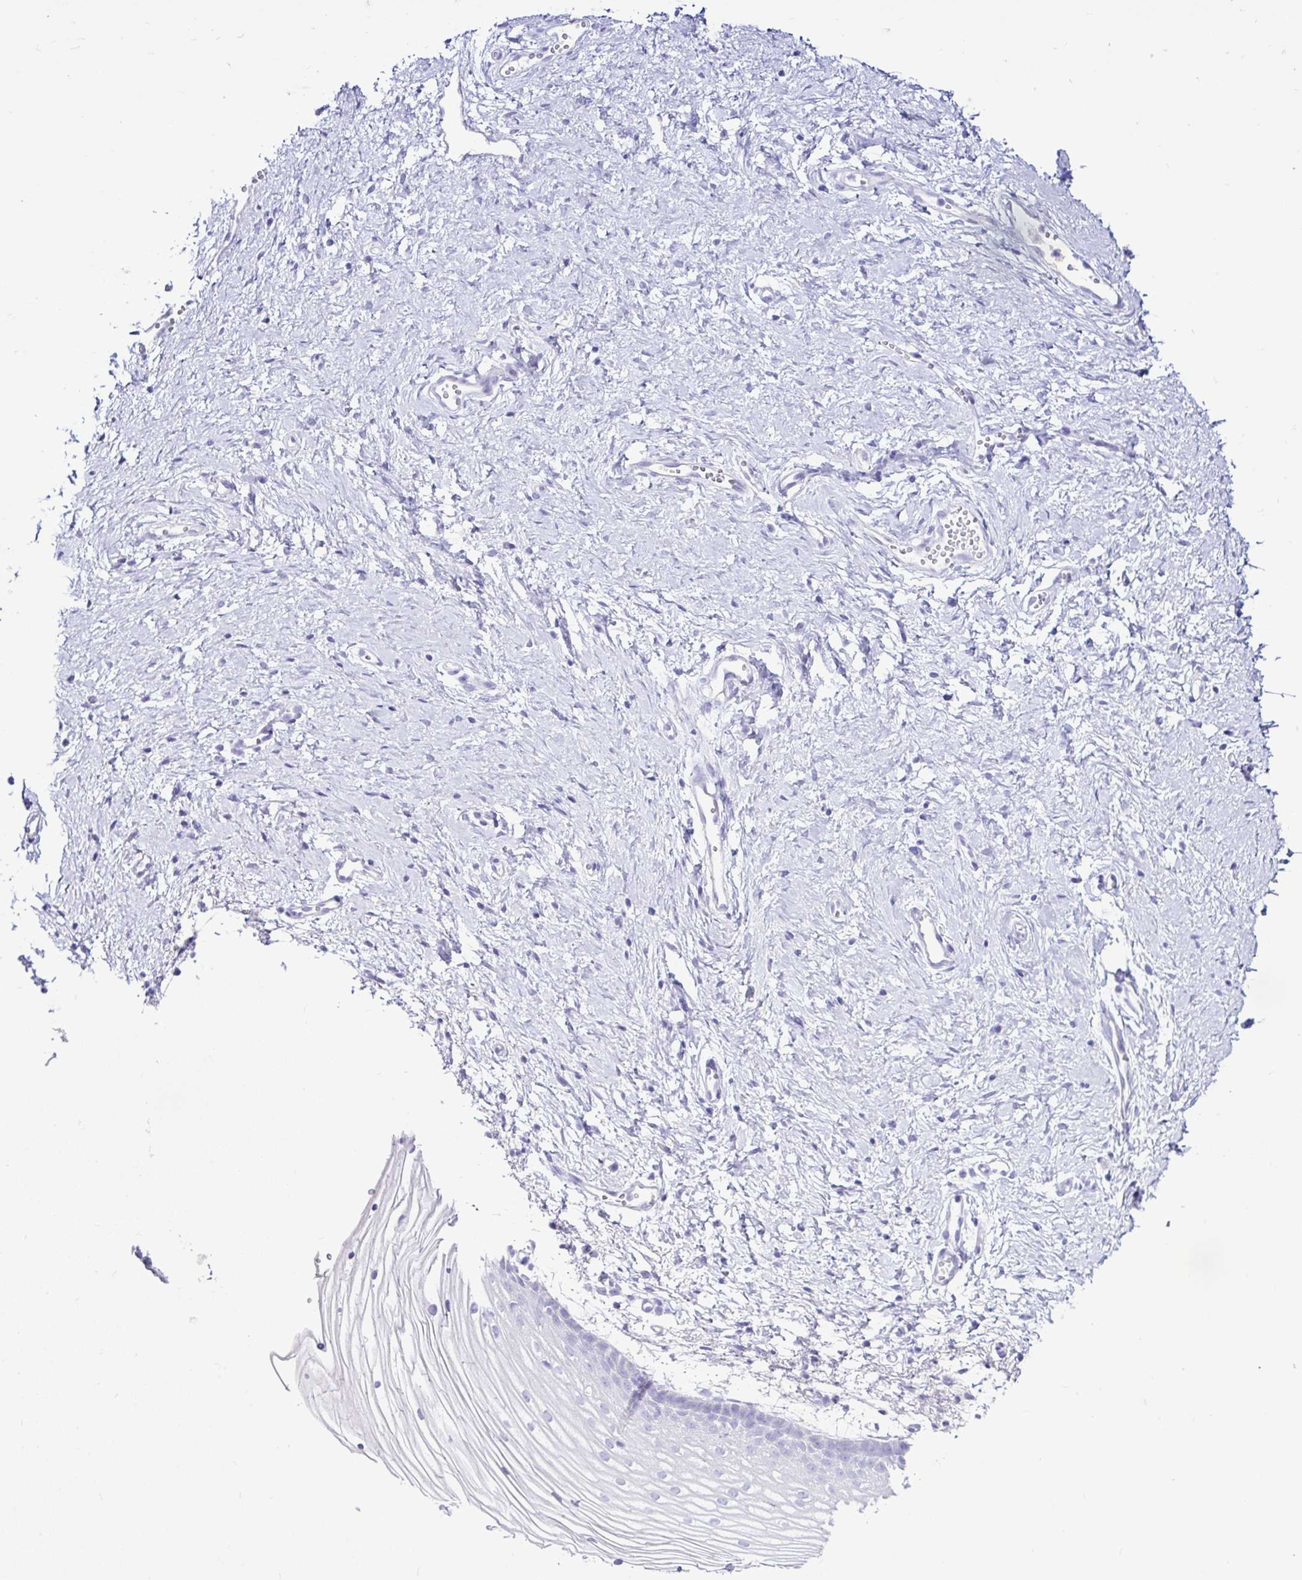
{"staining": {"intensity": "negative", "quantity": "none", "location": "none"}, "tissue": "vagina", "cell_type": "Squamous epithelial cells", "image_type": "normal", "snomed": [{"axis": "morphology", "description": "Normal tissue, NOS"}, {"axis": "topography", "description": "Vagina"}], "caption": "IHC micrograph of benign vagina stained for a protein (brown), which demonstrates no expression in squamous epithelial cells.", "gene": "CYP19A1", "patient": {"sex": "female", "age": 56}}